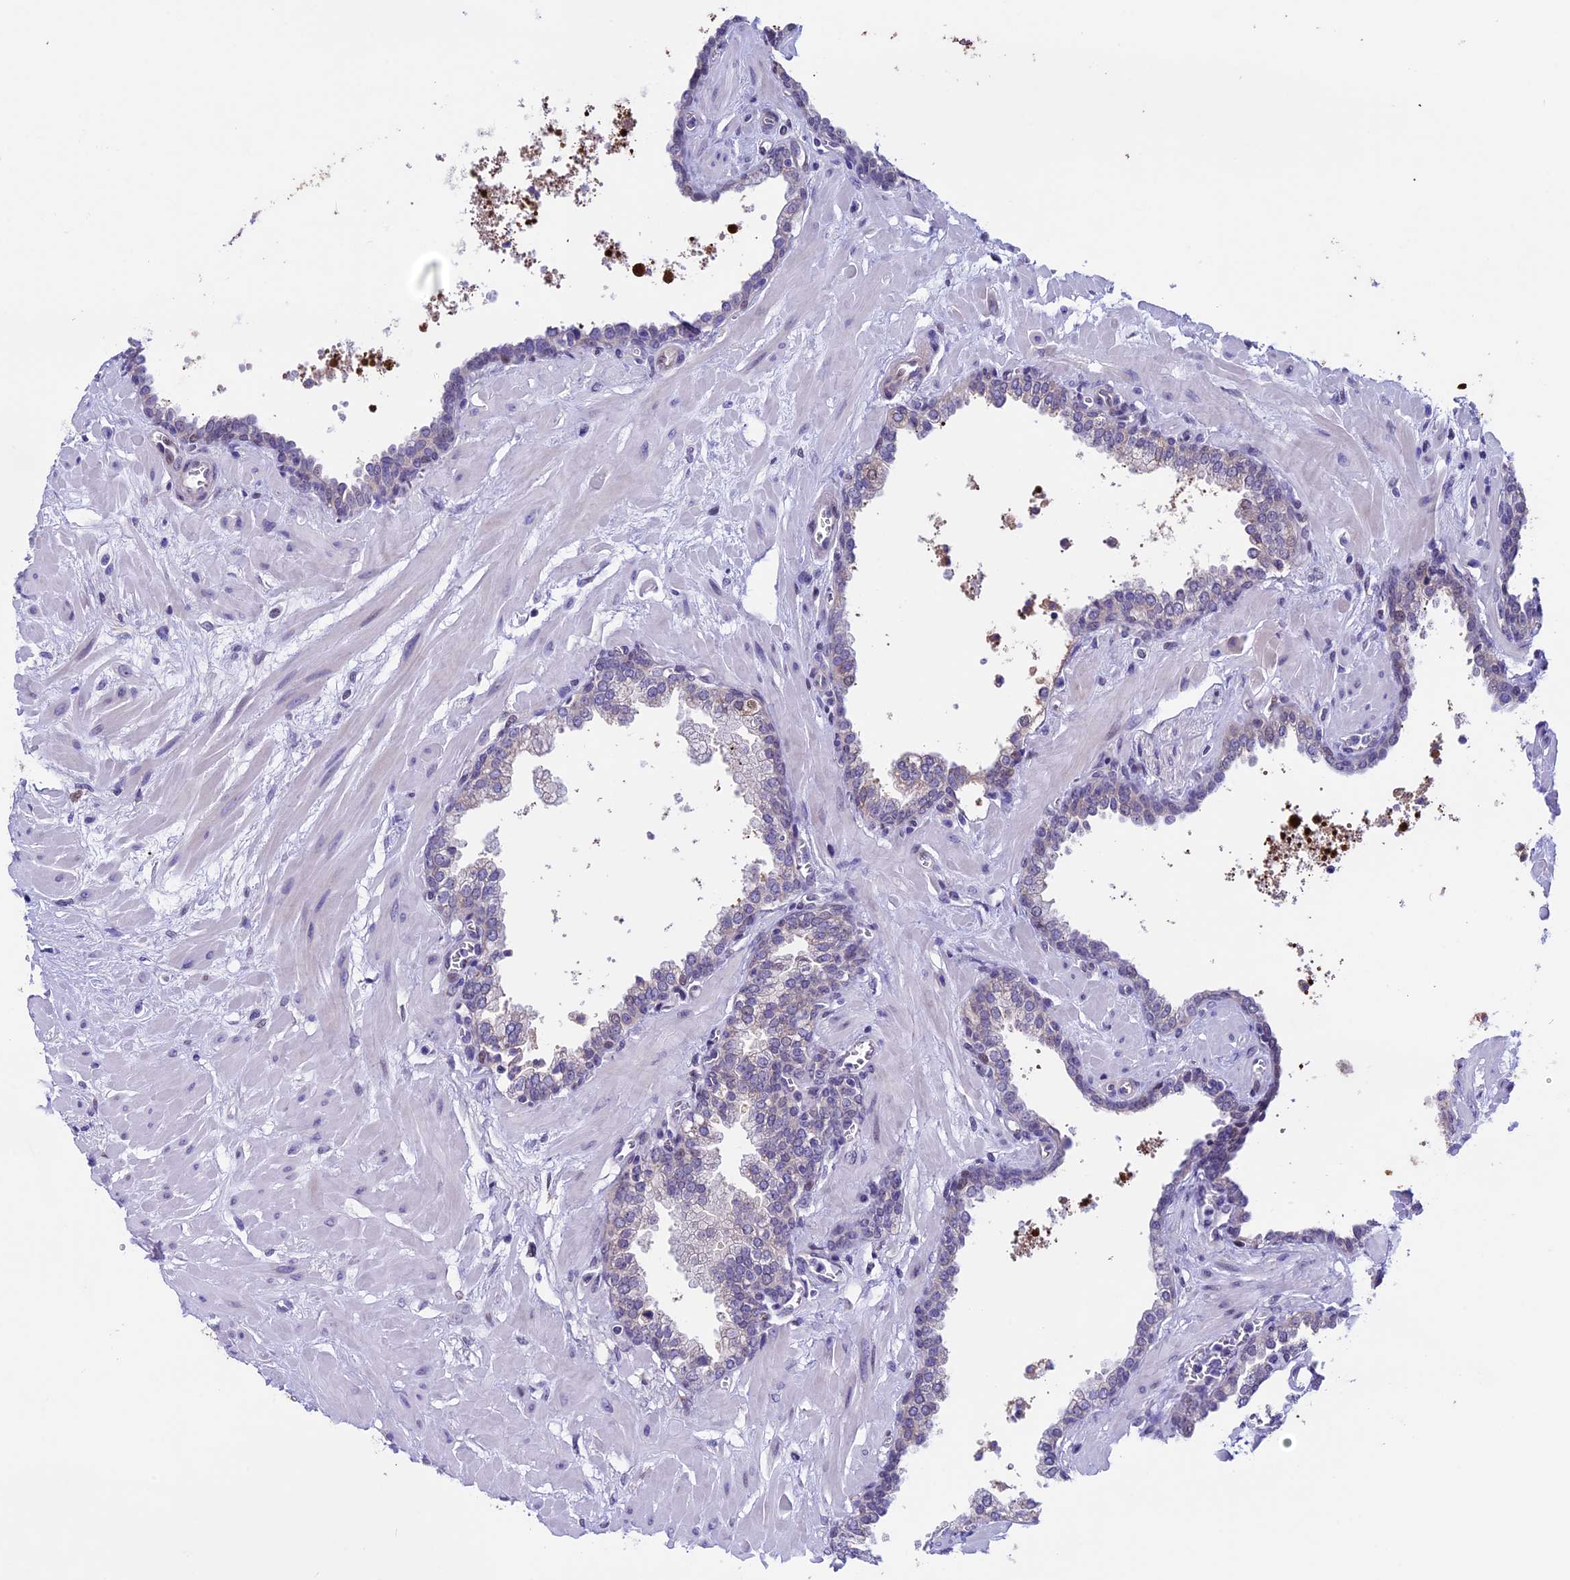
{"staining": {"intensity": "moderate", "quantity": "<25%", "location": "cytoplasmic/membranous"}, "tissue": "prostate", "cell_type": "Glandular cells", "image_type": "normal", "snomed": [{"axis": "morphology", "description": "Normal tissue, NOS"}, {"axis": "topography", "description": "Prostate"}], "caption": "IHC of benign human prostate displays low levels of moderate cytoplasmic/membranous staining in about <25% of glandular cells. (brown staining indicates protein expression, while blue staining denotes nuclei).", "gene": "TMEM171", "patient": {"sex": "male", "age": 60}}